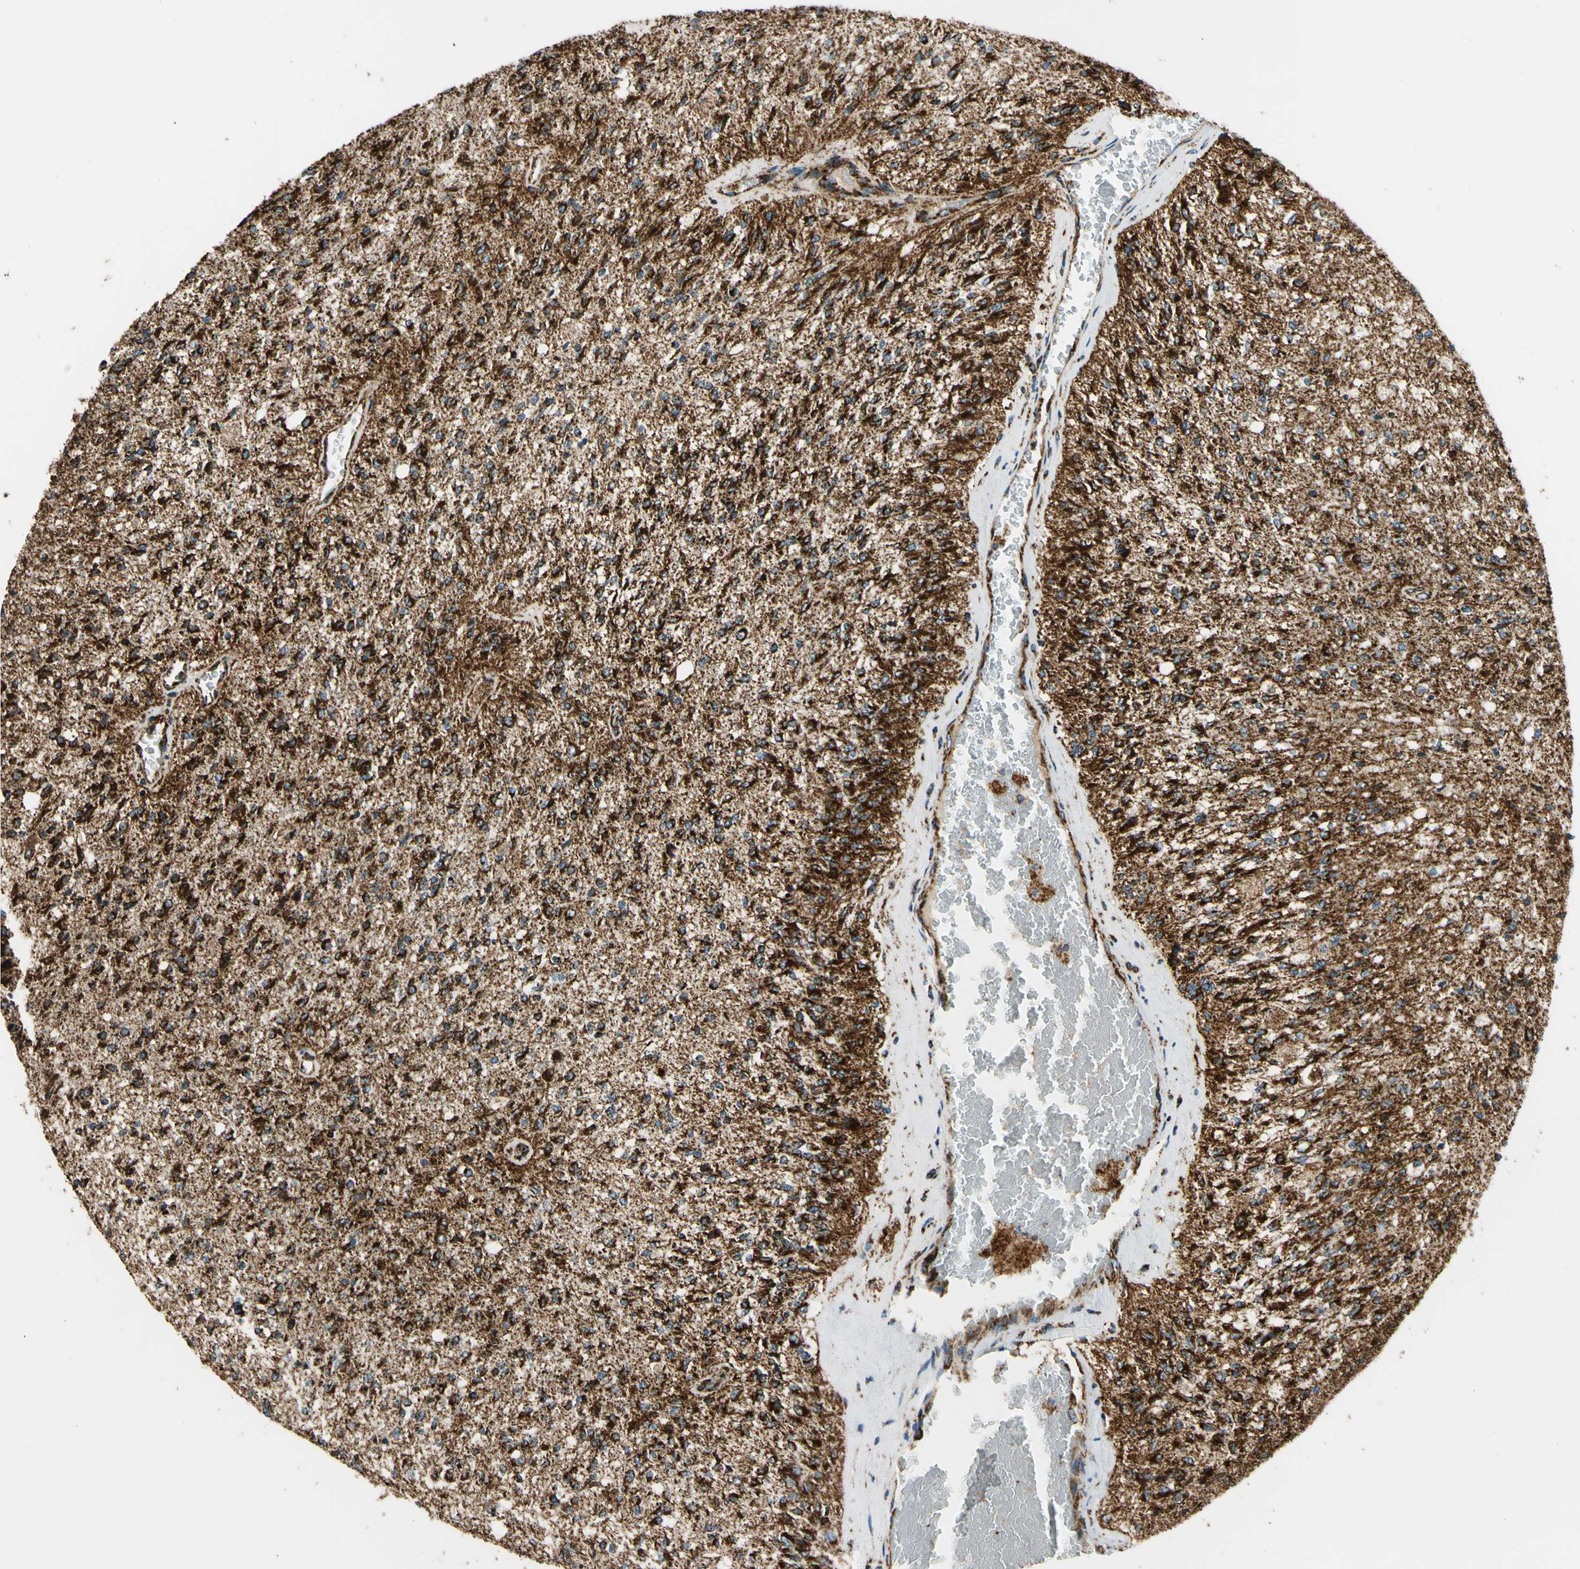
{"staining": {"intensity": "strong", "quantity": ">75%", "location": "cytoplasmic/membranous"}, "tissue": "glioma", "cell_type": "Tumor cells", "image_type": "cancer", "snomed": [{"axis": "morphology", "description": "Normal tissue, NOS"}, {"axis": "morphology", "description": "Glioma, malignant, High grade"}, {"axis": "topography", "description": "Cerebral cortex"}], "caption": "Immunohistochemical staining of malignant glioma (high-grade) reveals high levels of strong cytoplasmic/membranous expression in approximately >75% of tumor cells.", "gene": "MAVS", "patient": {"sex": "male", "age": 77}}